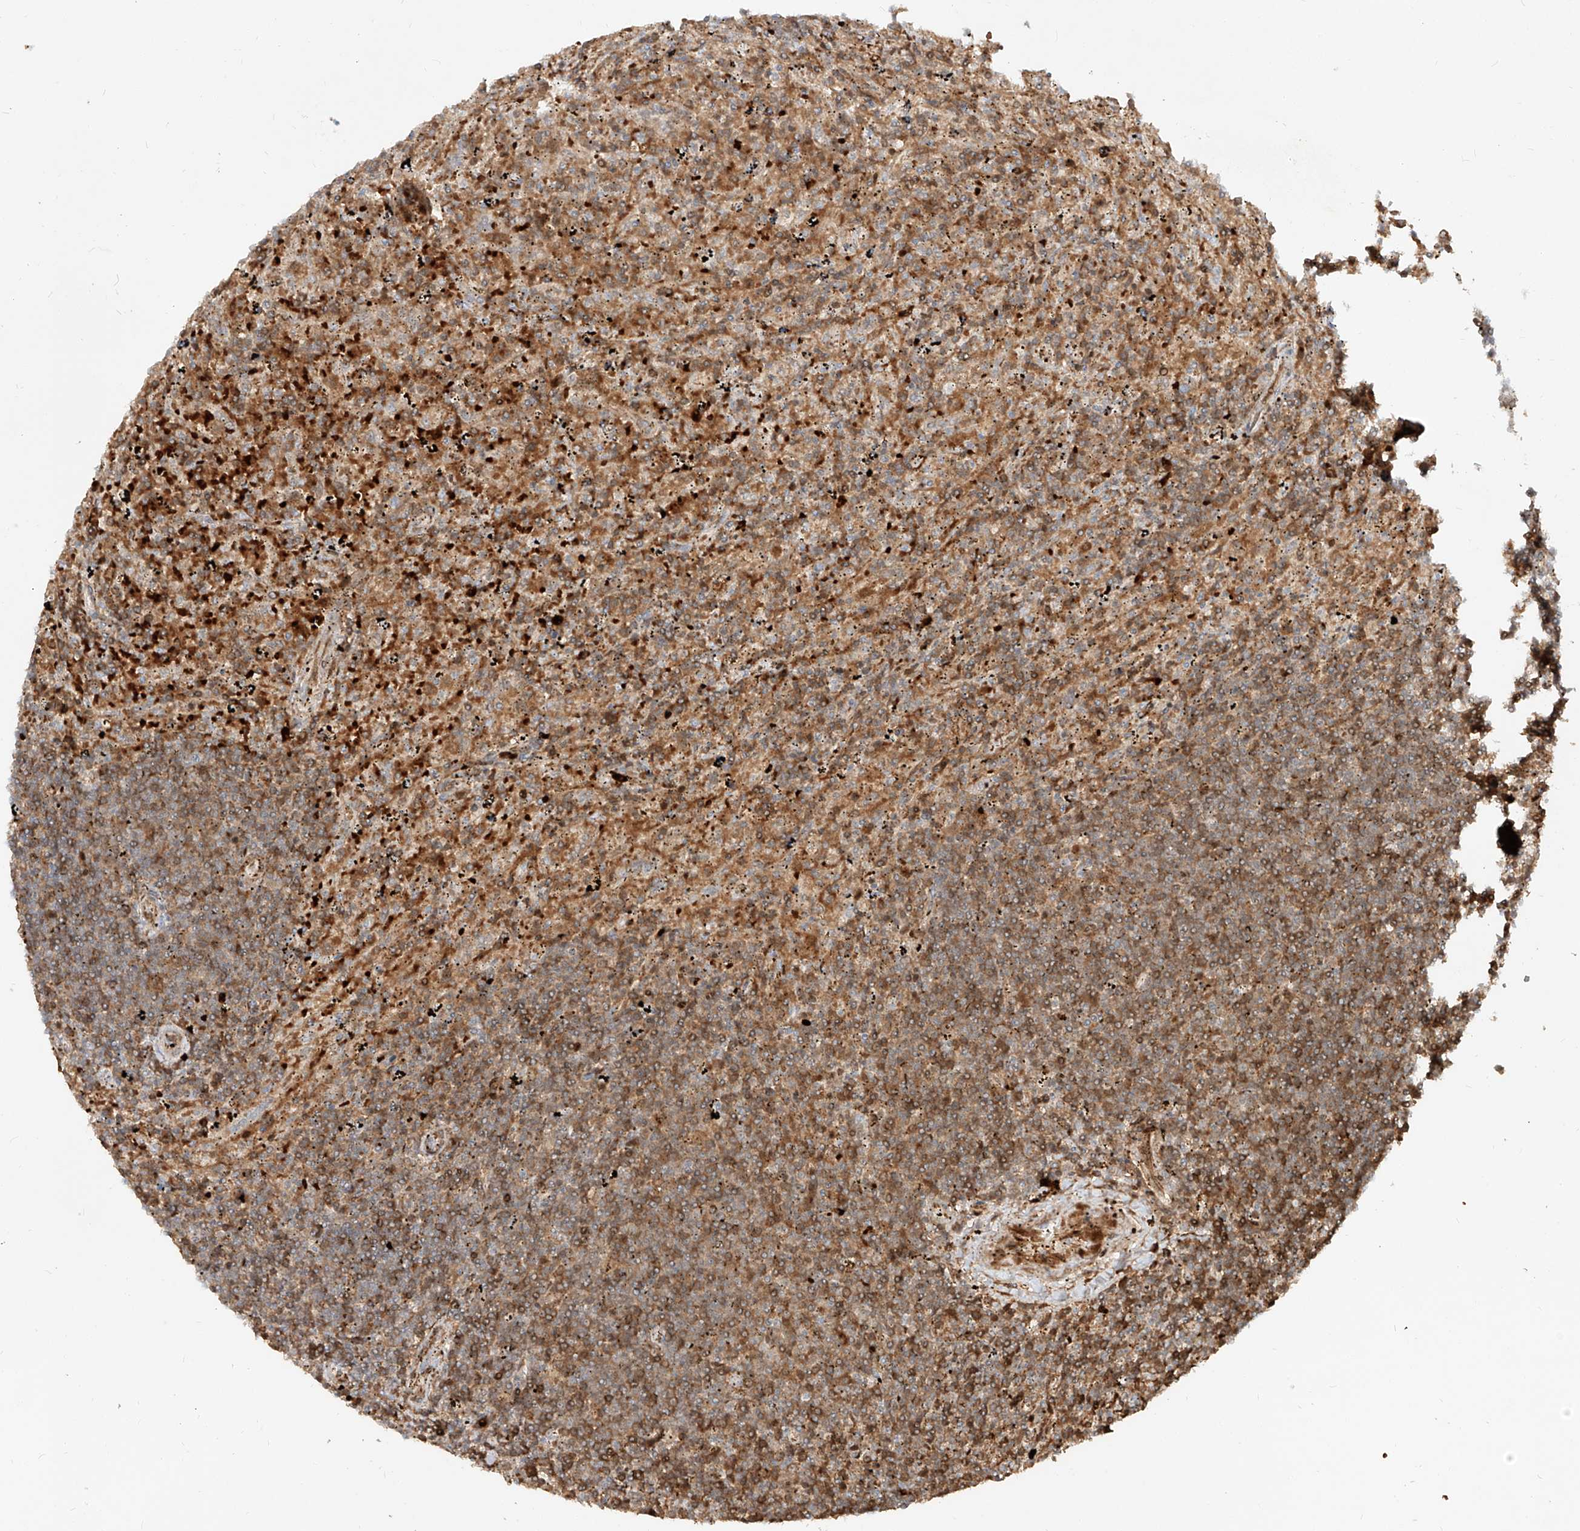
{"staining": {"intensity": "weak", "quantity": ">75%", "location": "cytoplasmic/membranous"}, "tissue": "lymphoma", "cell_type": "Tumor cells", "image_type": "cancer", "snomed": [{"axis": "morphology", "description": "Malignant lymphoma, non-Hodgkin's type, Low grade"}, {"axis": "topography", "description": "Spleen"}], "caption": "The histopathology image displays staining of lymphoma, revealing weak cytoplasmic/membranous protein expression (brown color) within tumor cells. The protein is shown in brown color, while the nuclei are stained blue.", "gene": "FGD2", "patient": {"sex": "male", "age": 76}}